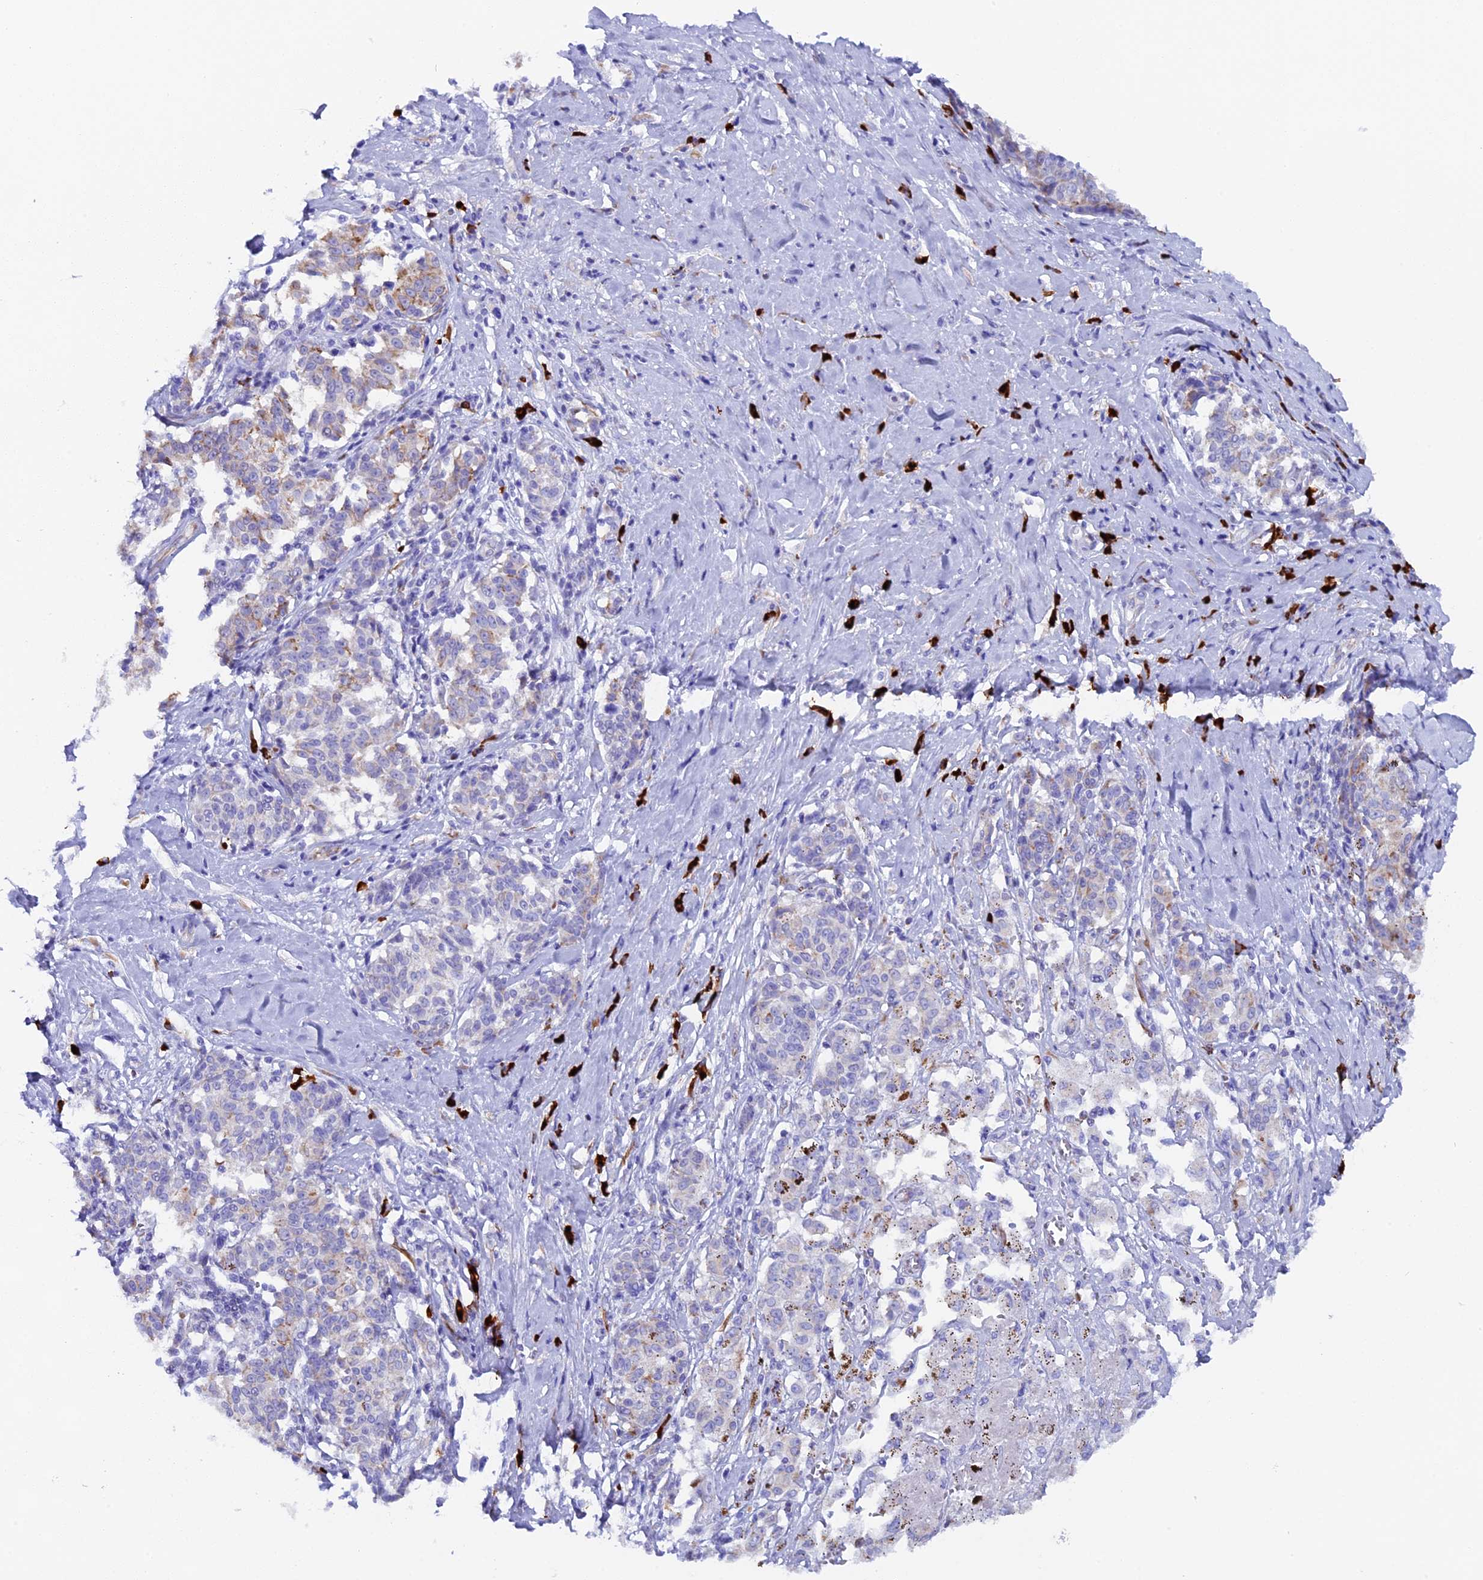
{"staining": {"intensity": "weak", "quantity": "<25%", "location": "cytoplasmic/membranous"}, "tissue": "melanoma", "cell_type": "Tumor cells", "image_type": "cancer", "snomed": [{"axis": "morphology", "description": "Malignant melanoma, NOS"}, {"axis": "topography", "description": "Skin"}], "caption": "A photomicrograph of malignant melanoma stained for a protein displays no brown staining in tumor cells.", "gene": "FKBP11", "patient": {"sex": "female", "age": 72}}